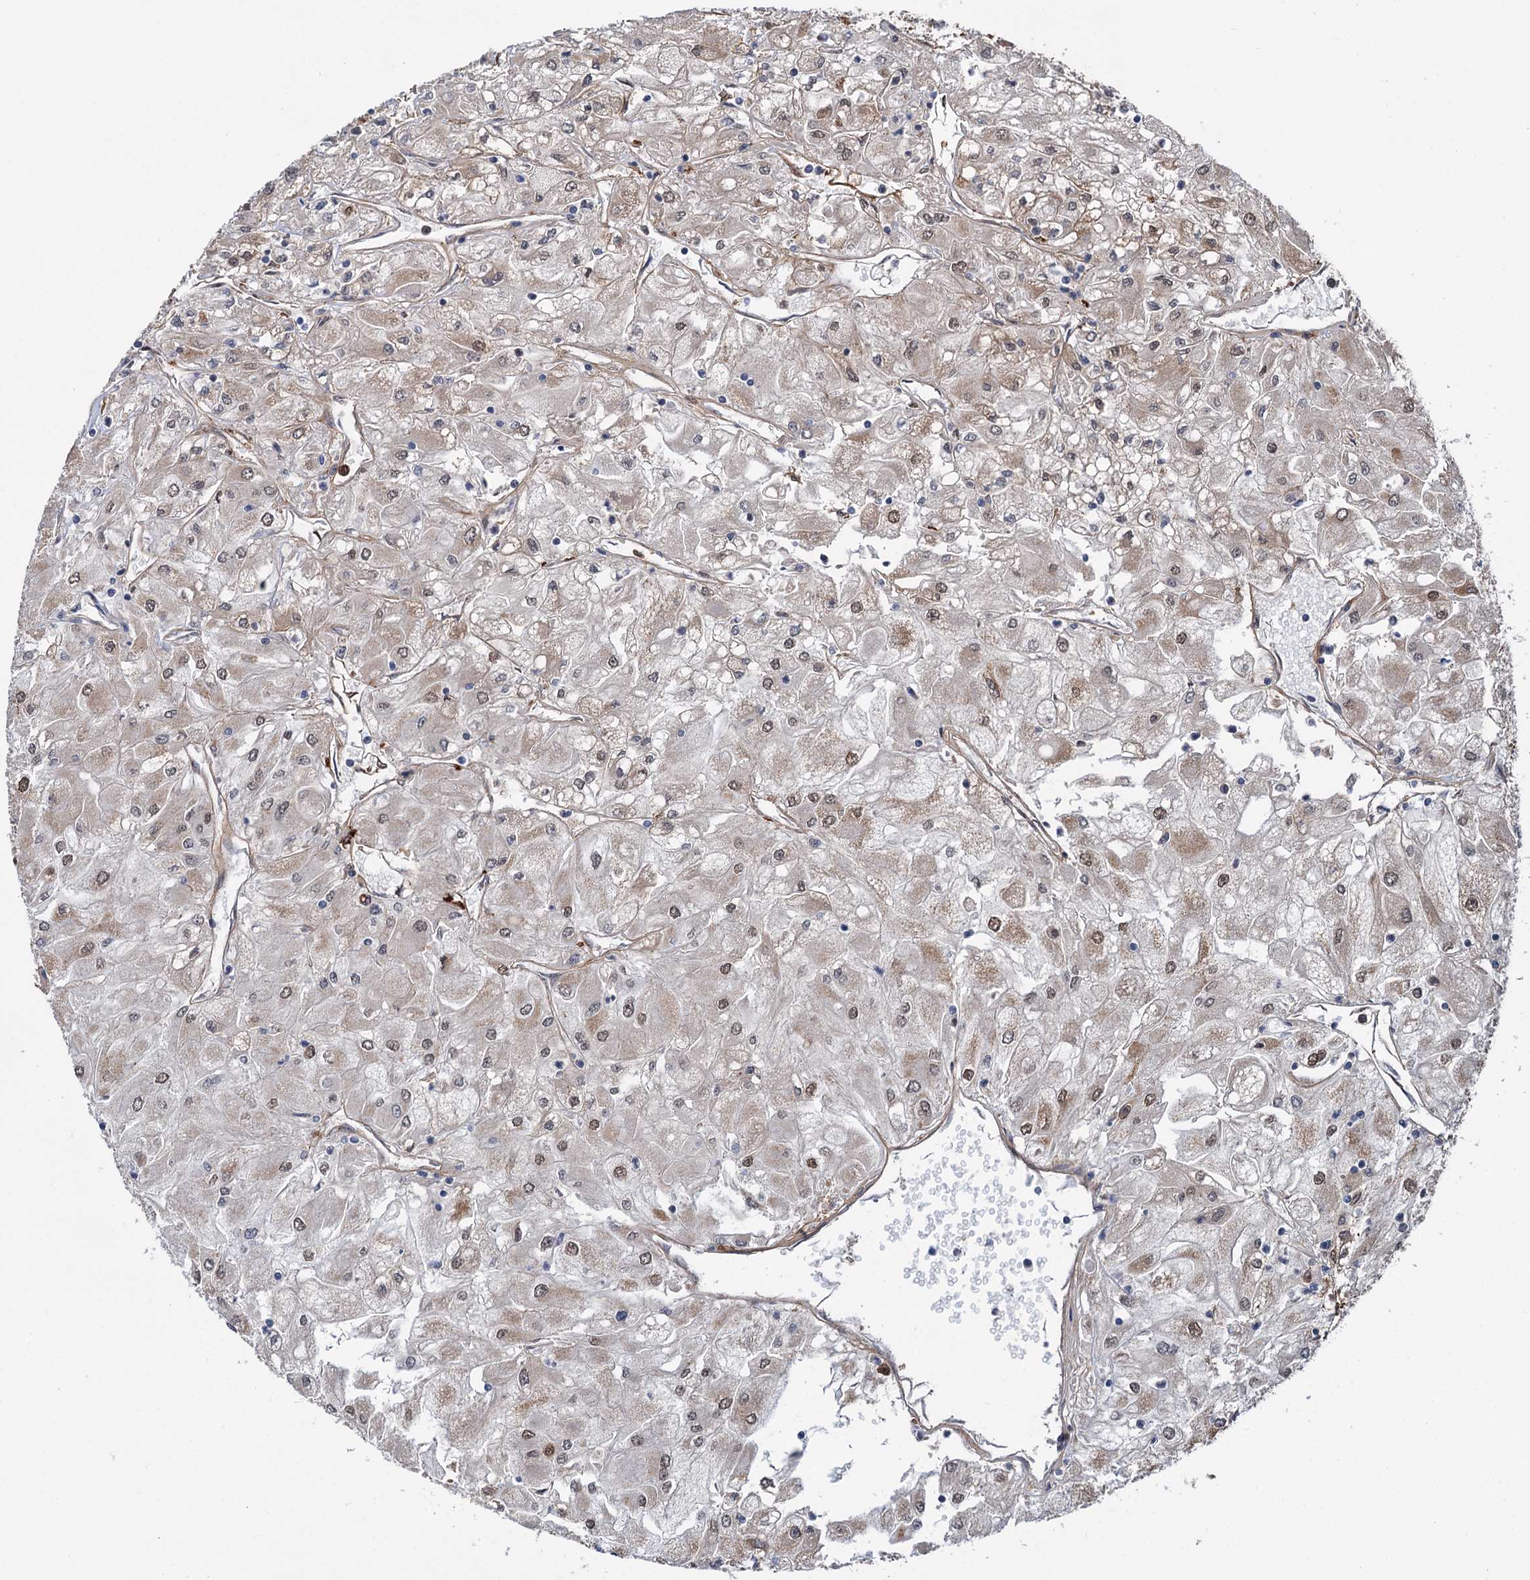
{"staining": {"intensity": "weak", "quantity": ">75%", "location": "cytoplasmic/membranous"}, "tissue": "renal cancer", "cell_type": "Tumor cells", "image_type": "cancer", "snomed": [{"axis": "morphology", "description": "Adenocarcinoma, NOS"}, {"axis": "topography", "description": "Kidney"}], "caption": "IHC photomicrograph of neoplastic tissue: human renal cancer stained using immunohistochemistry (IHC) displays low levels of weak protein expression localized specifically in the cytoplasmic/membranous of tumor cells, appearing as a cytoplasmic/membranous brown color.", "gene": "NCAPD2", "patient": {"sex": "male", "age": 80}}